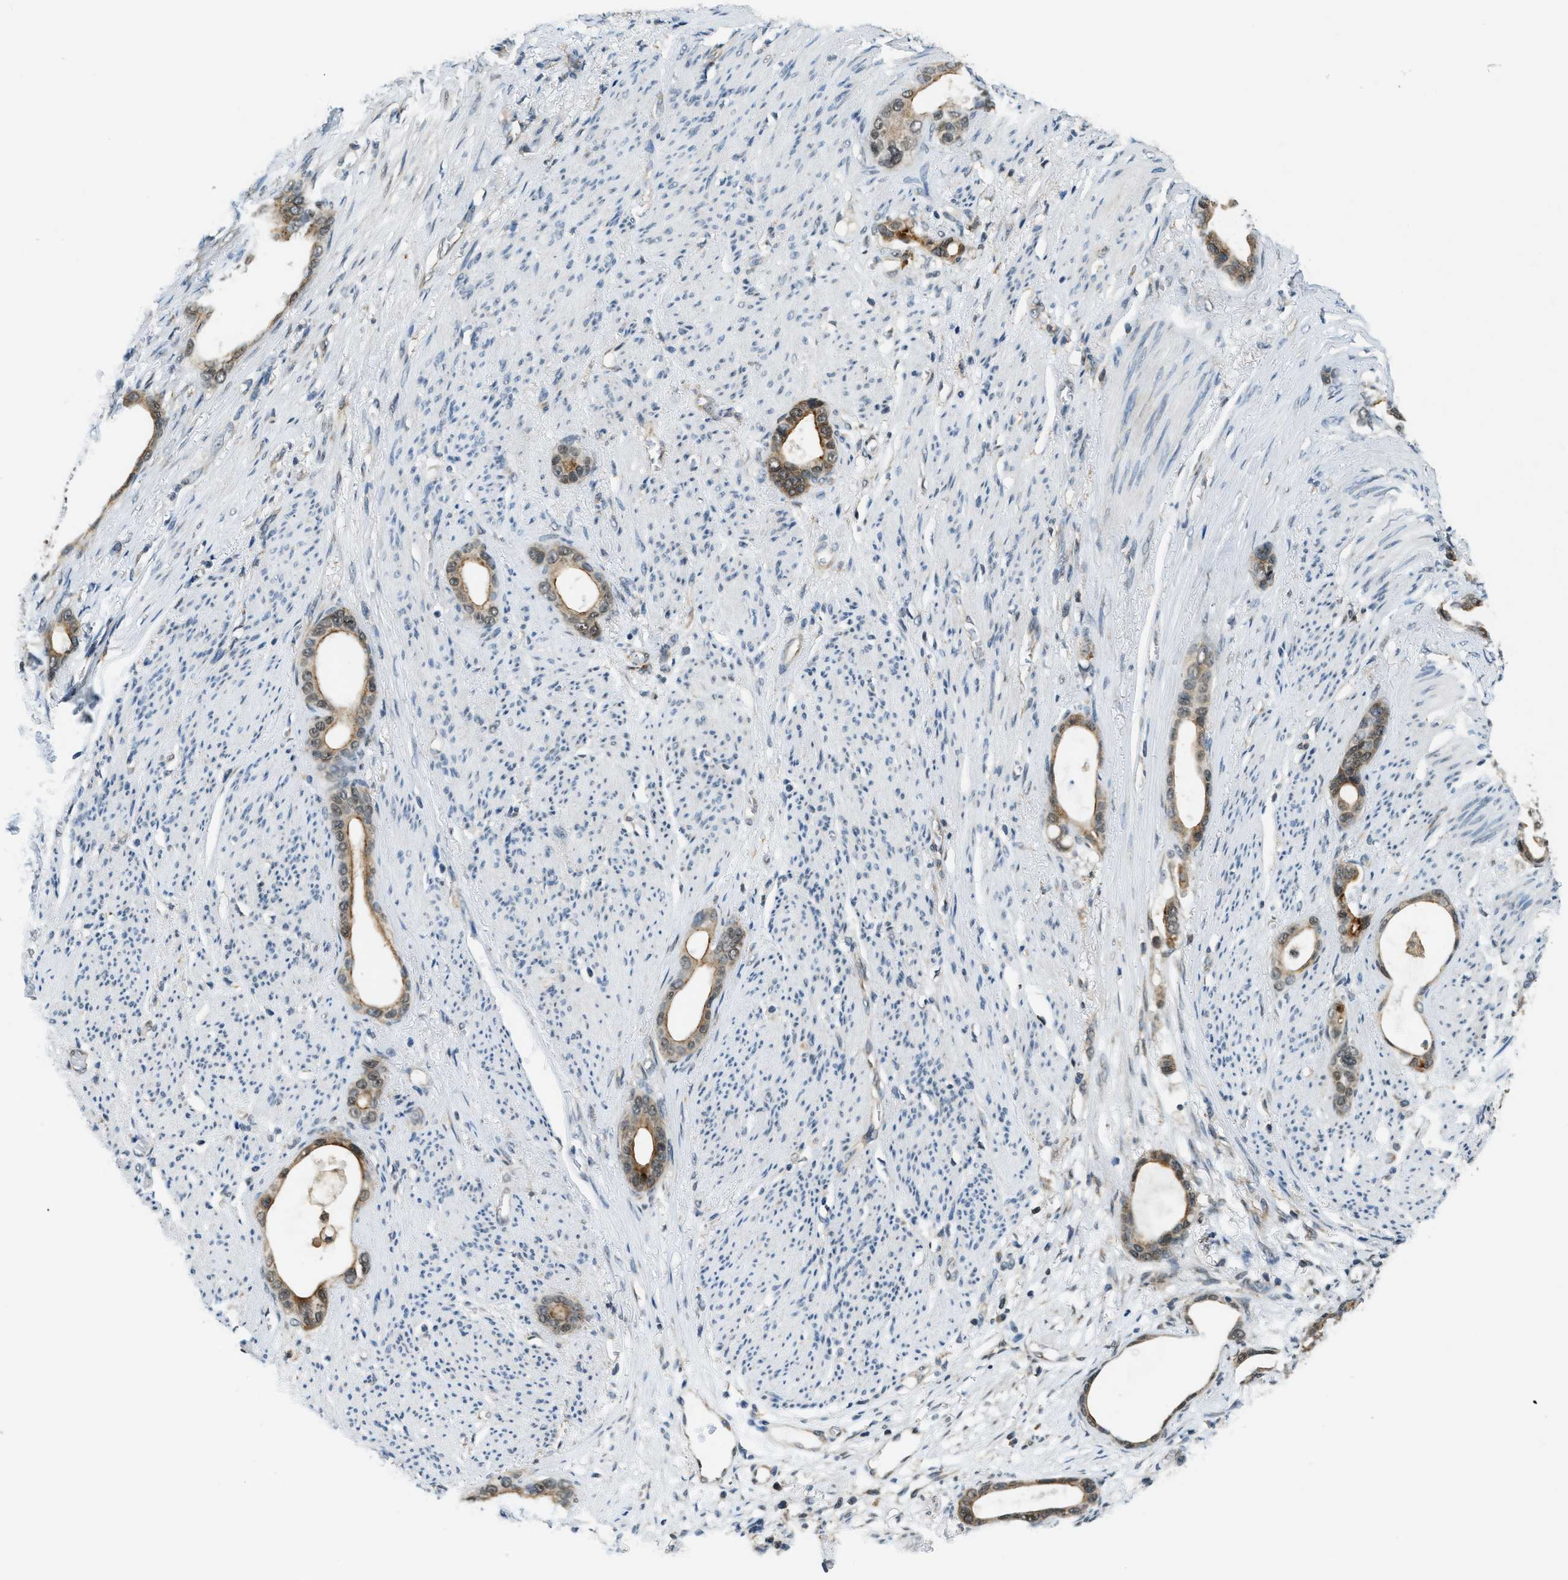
{"staining": {"intensity": "moderate", "quantity": ">75%", "location": "cytoplasmic/membranous"}, "tissue": "stomach cancer", "cell_type": "Tumor cells", "image_type": "cancer", "snomed": [{"axis": "morphology", "description": "Adenocarcinoma, NOS"}, {"axis": "topography", "description": "Stomach"}], "caption": "Immunohistochemical staining of adenocarcinoma (stomach) shows medium levels of moderate cytoplasmic/membranous protein staining in approximately >75% of tumor cells. (DAB = brown stain, brightfield microscopy at high magnification).", "gene": "RAB11FIP1", "patient": {"sex": "female", "age": 75}}